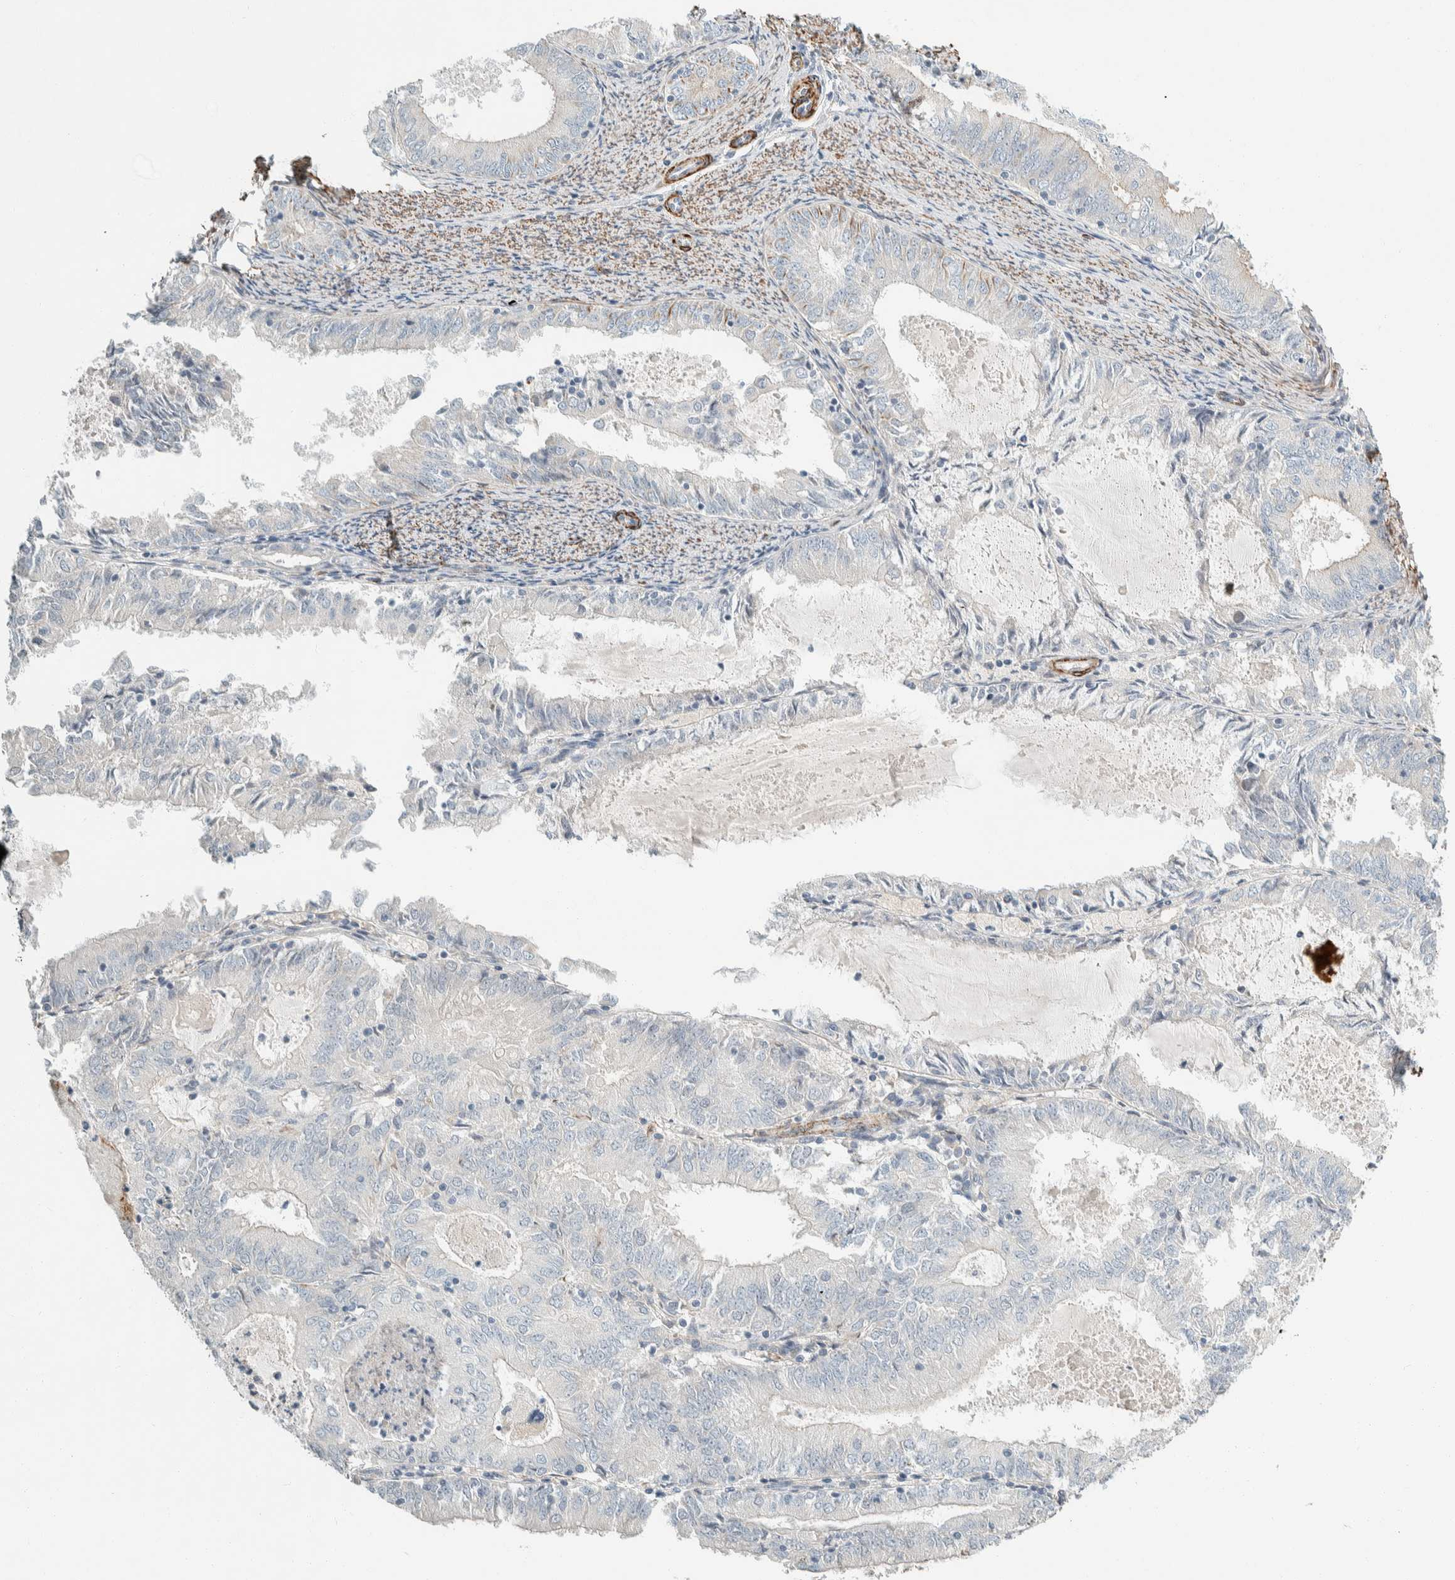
{"staining": {"intensity": "negative", "quantity": "none", "location": "none"}, "tissue": "endometrial cancer", "cell_type": "Tumor cells", "image_type": "cancer", "snomed": [{"axis": "morphology", "description": "Adenocarcinoma, NOS"}, {"axis": "topography", "description": "Endometrium"}], "caption": "The micrograph exhibits no significant staining in tumor cells of endometrial cancer (adenocarcinoma).", "gene": "CDR2", "patient": {"sex": "female", "age": 57}}